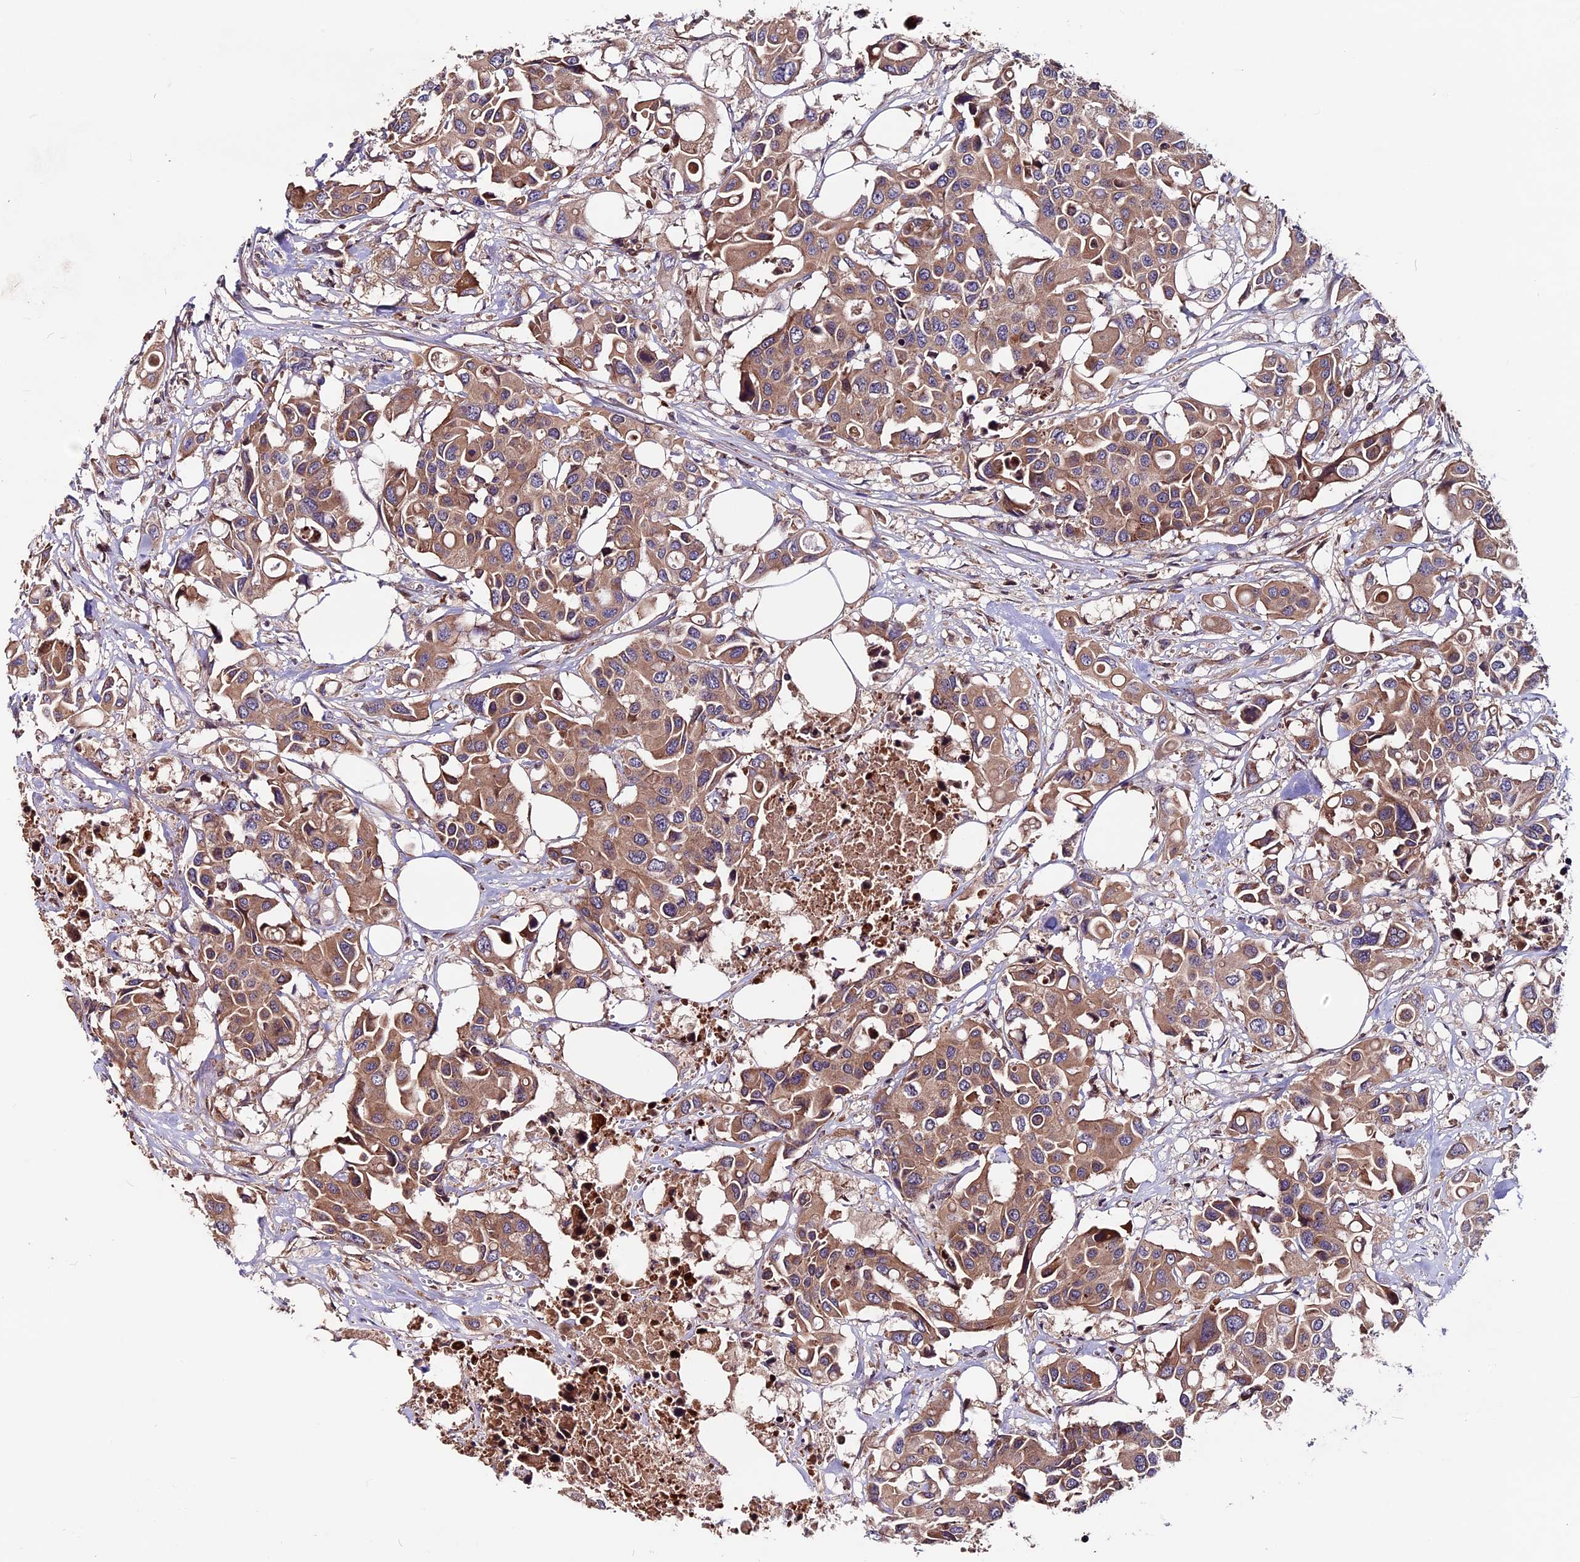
{"staining": {"intensity": "moderate", "quantity": ">75%", "location": "cytoplasmic/membranous"}, "tissue": "colorectal cancer", "cell_type": "Tumor cells", "image_type": "cancer", "snomed": [{"axis": "morphology", "description": "Adenocarcinoma, NOS"}, {"axis": "topography", "description": "Colon"}], "caption": "A micrograph showing moderate cytoplasmic/membranous positivity in approximately >75% of tumor cells in colorectal adenocarcinoma, as visualized by brown immunohistochemical staining.", "gene": "ZNF598", "patient": {"sex": "male", "age": 77}}